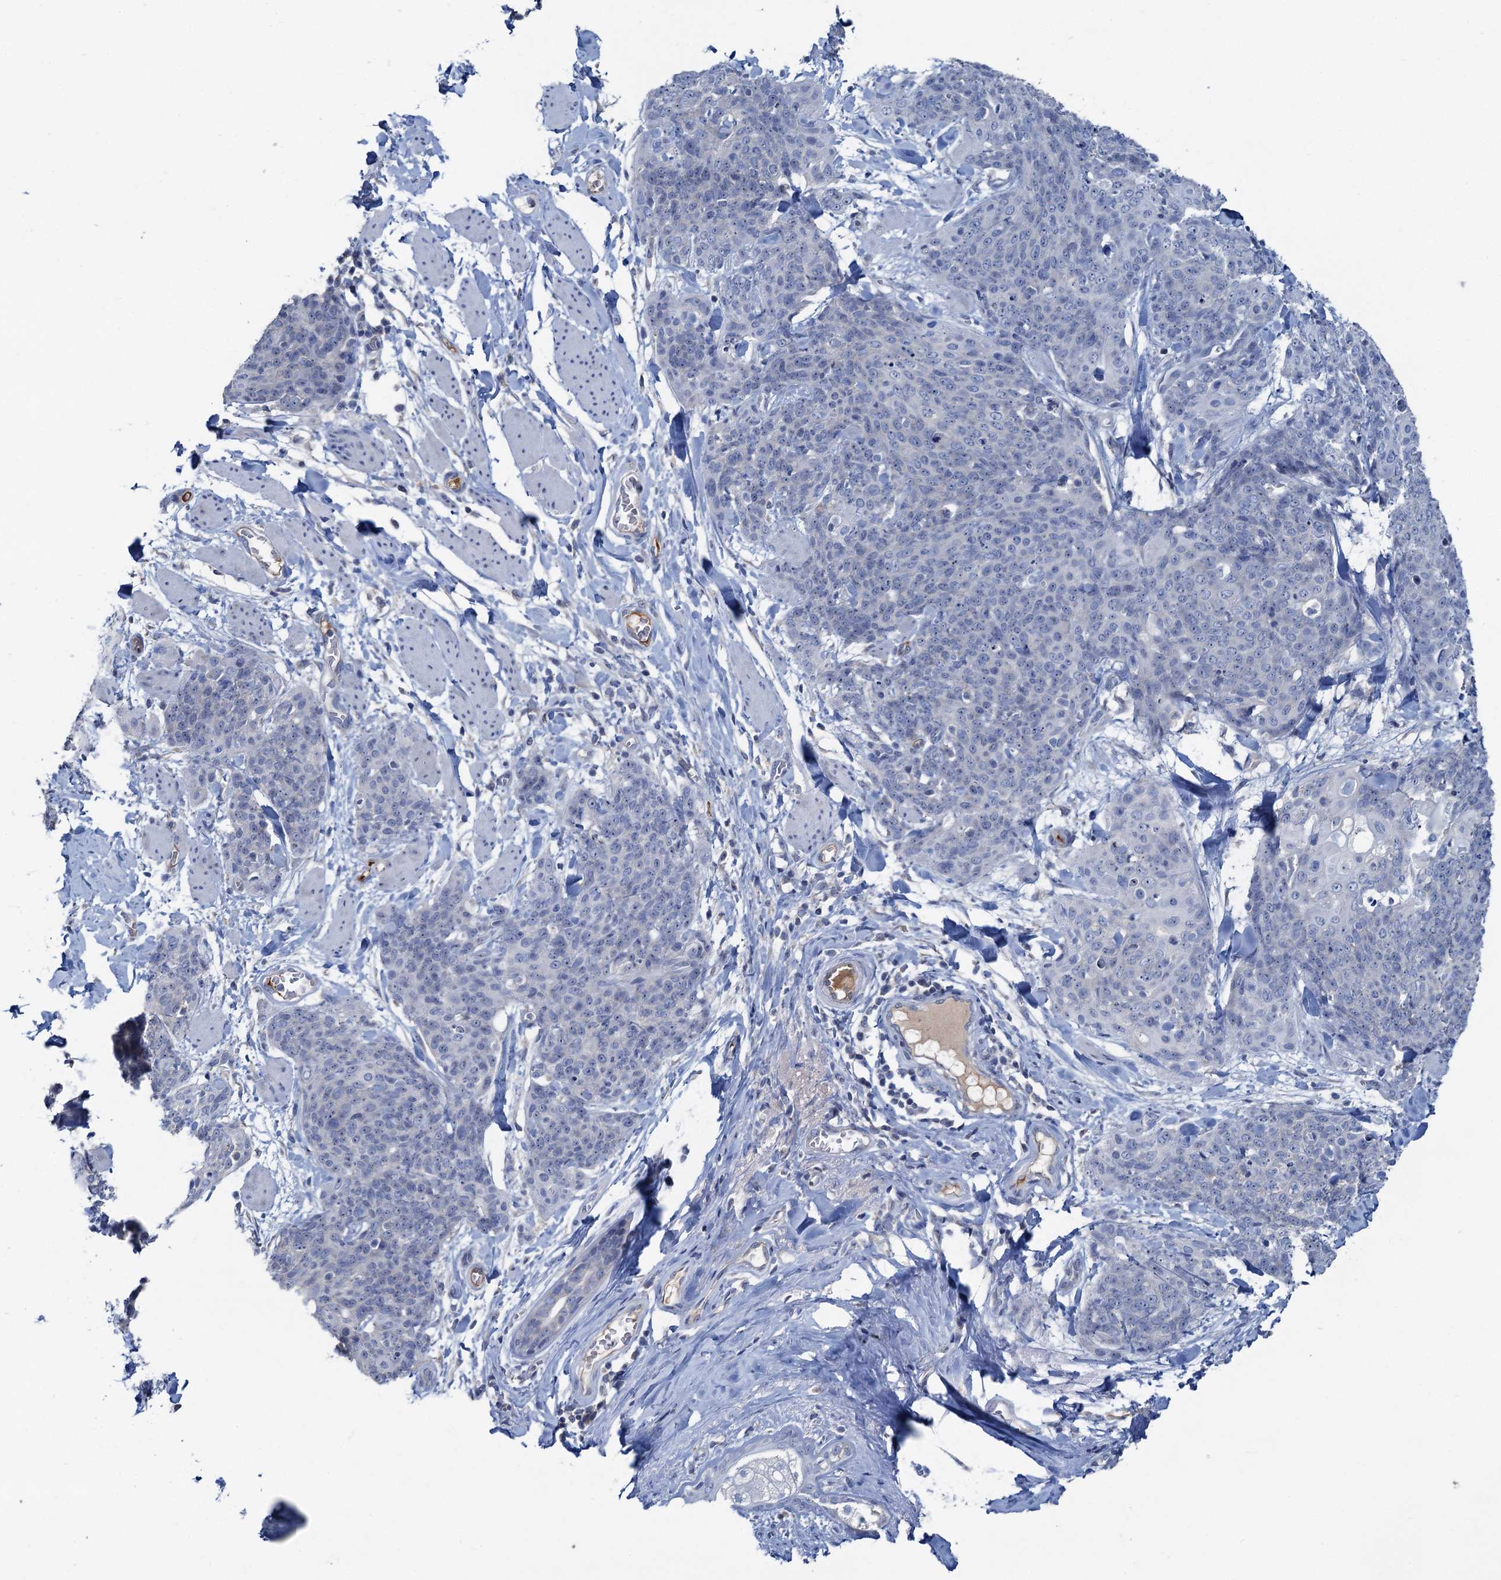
{"staining": {"intensity": "negative", "quantity": "none", "location": "none"}, "tissue": "skin cancer", "cell_type": "Tumor cells", "image_type": "cancer", "snomed": [{"axis": "morphology", "description": "Squamous cell carcinoma, NOS"}, {"axis": "topography", "description": "Skin"}, {"axis": "topography", "description": "Vulva"}], "caption": "IHC of human skin squamous cell carcinoma demonstrates no staining in tumor cells. The staining was performed using DAB to visualize the protein expression in brown, while the nuclei were stained in blue with hematoxylin (Magnification: 20x).", "gene": "PLLP", "patient": {"sex": "female", "age": 85}}